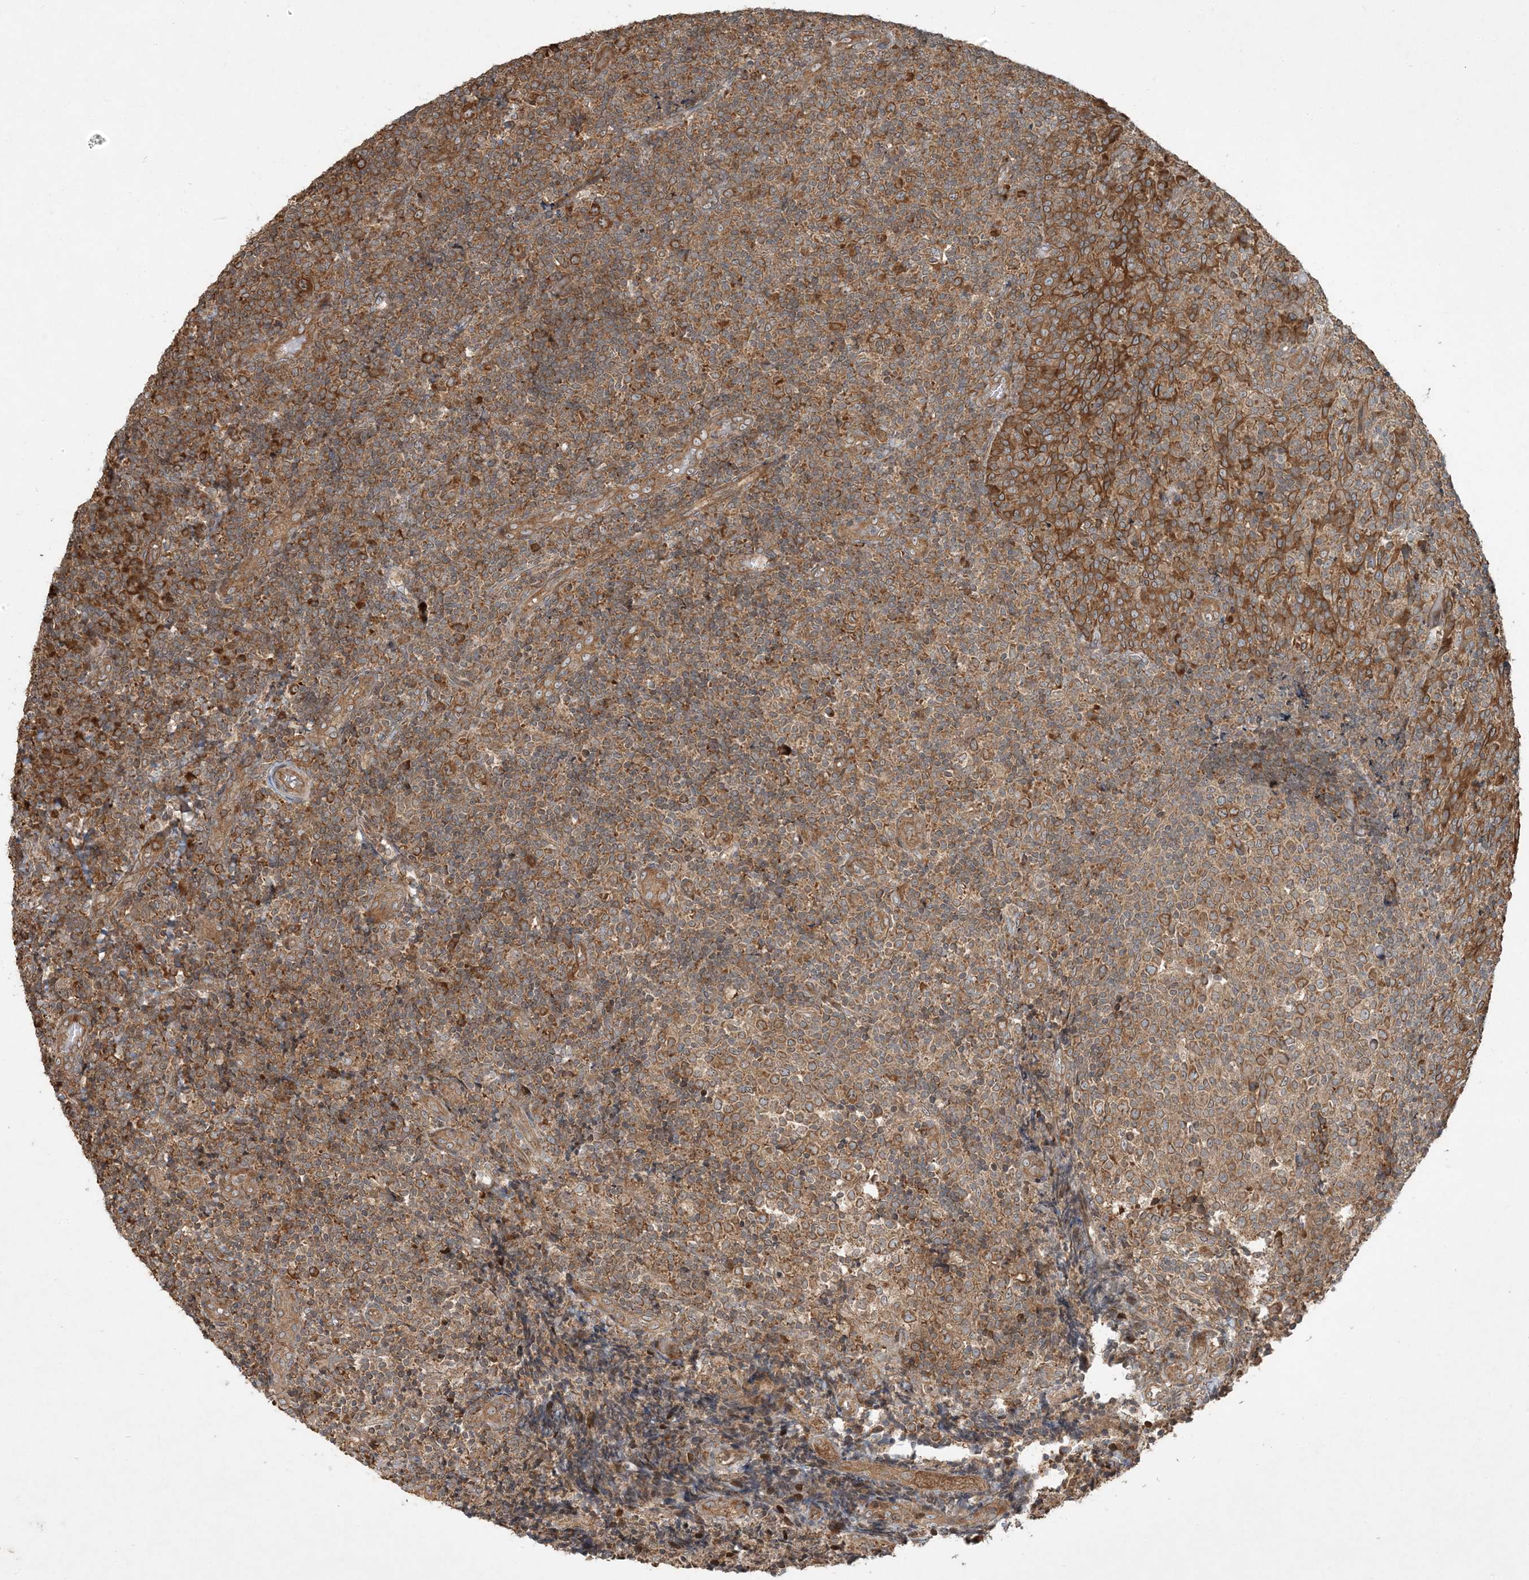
{"staining": {"intensity": "moderate", "quantity": ">75%", "location": "cytoplasmic/membranous"}, "tissue": "tonsil", "cell_type": "Germinal center cells", "image_type": "normal", "snomed": [{"axis": "morphology", "description": "Normal tissue, NOS"}, {"axis": "topography", "description": "Tonsil"}], "caption": "Brown immunohistochemical staining in benign tonsil exhibits moderate cytoplasmic/membranous positivity in about >75% of germinal center cells. (Stains: DAB in brown, nuclei in blue, Microscopy: brightfield microscopy at high magnification).", "gene": "COMMD8", "patient": {"sex": "female", "age": 19}}